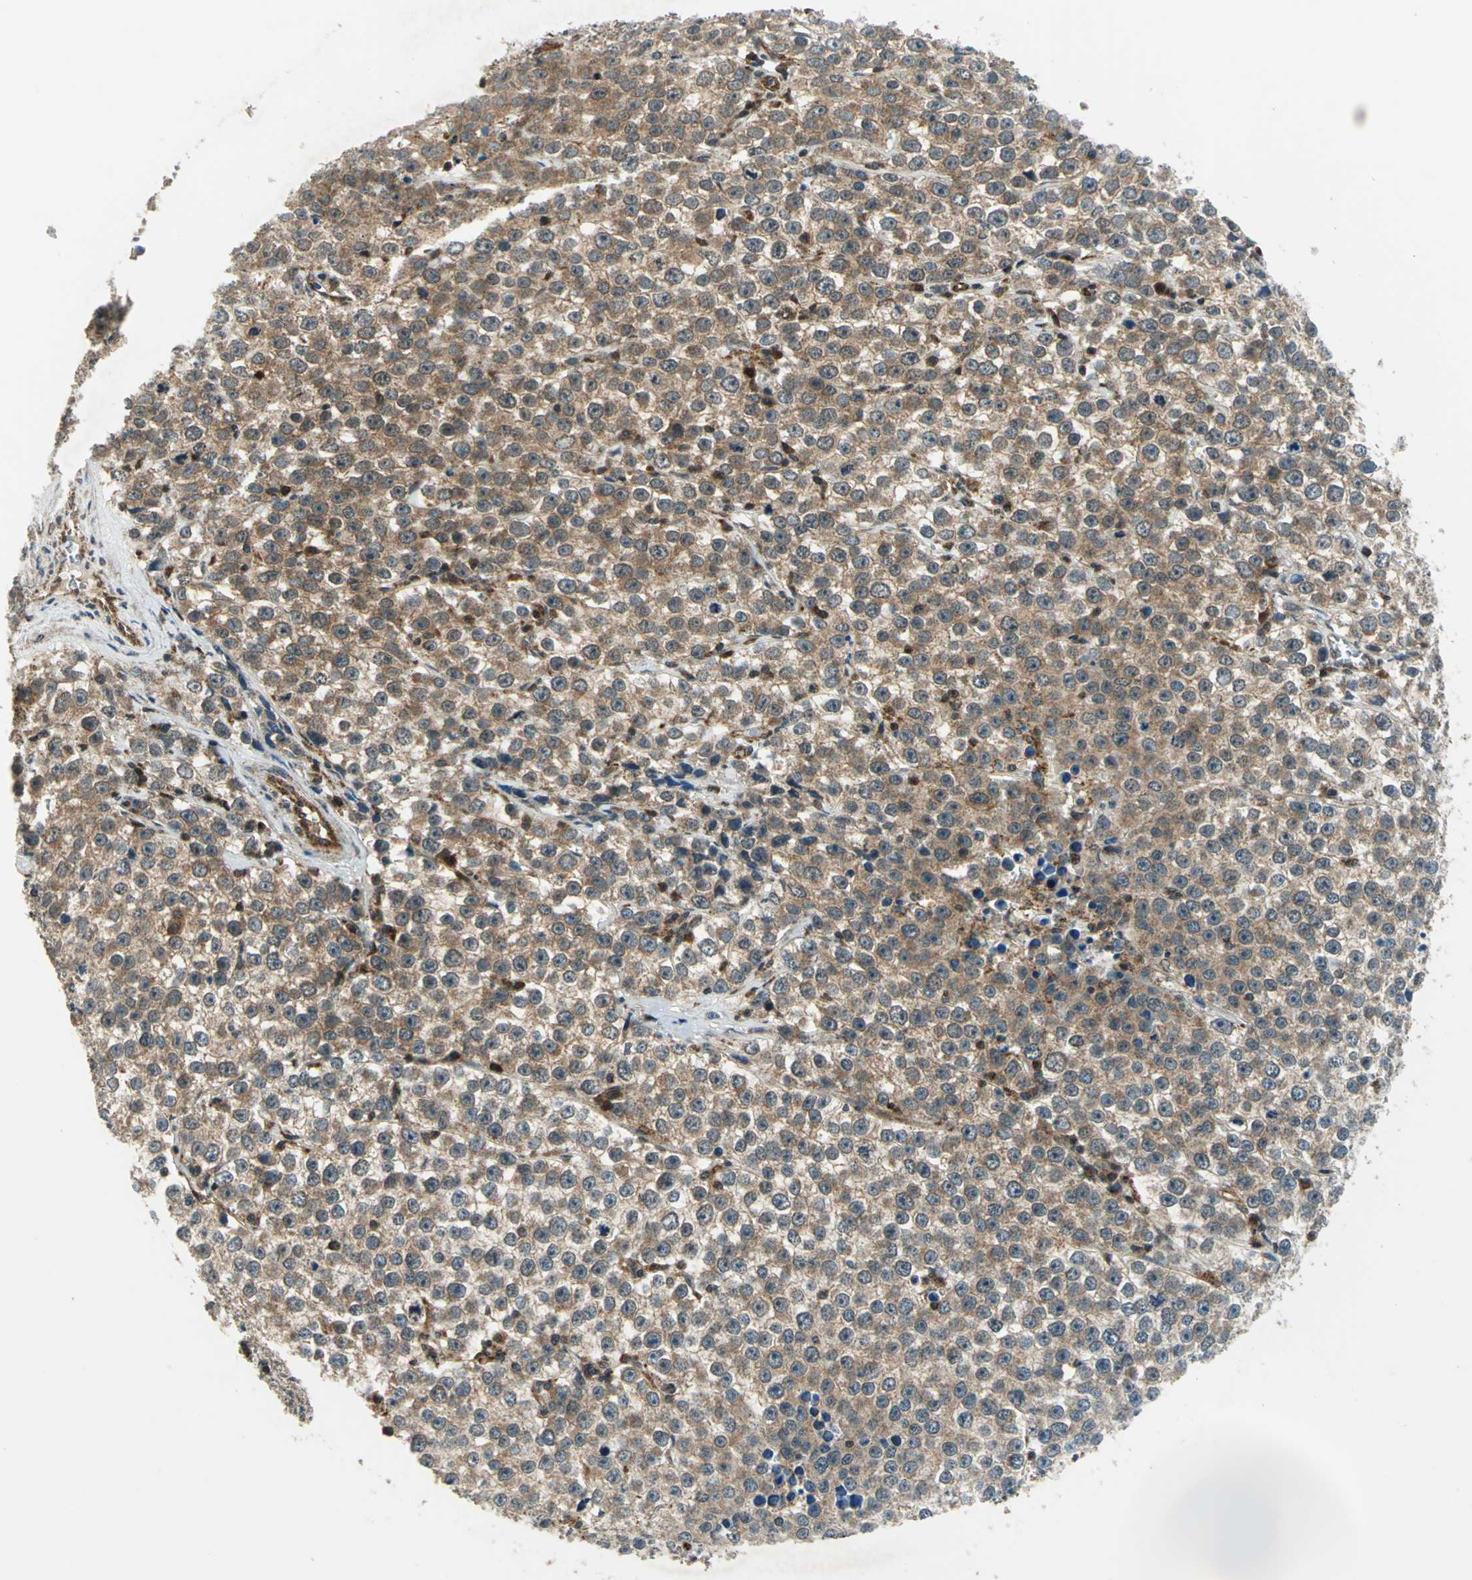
{"staining": {"intensity": "moderate", "quantity": ">75%", "location": "cytoplasmic/membranous"}, "tissue": "testis cancer", "cell_type": "Tumor cells", "image_type": "cancer", "snomed": [{"axis": "morphology", "description": "Seminoma, NOS"}, {"axis": "morphology", "description": "Carcinoma, Embryonal, NOS"}, {"axis": "topography", "description": "Testis"}], "caption": "Seminoma (testis) stained with IHC displays moderate cytoplasmic/membranous staining in about >75% of tumor cells. The protein is shown in brown color, while the nuclei are stained blue.", "gene": "NUDT2", "patient": {"sex": "male", "age": 52}}